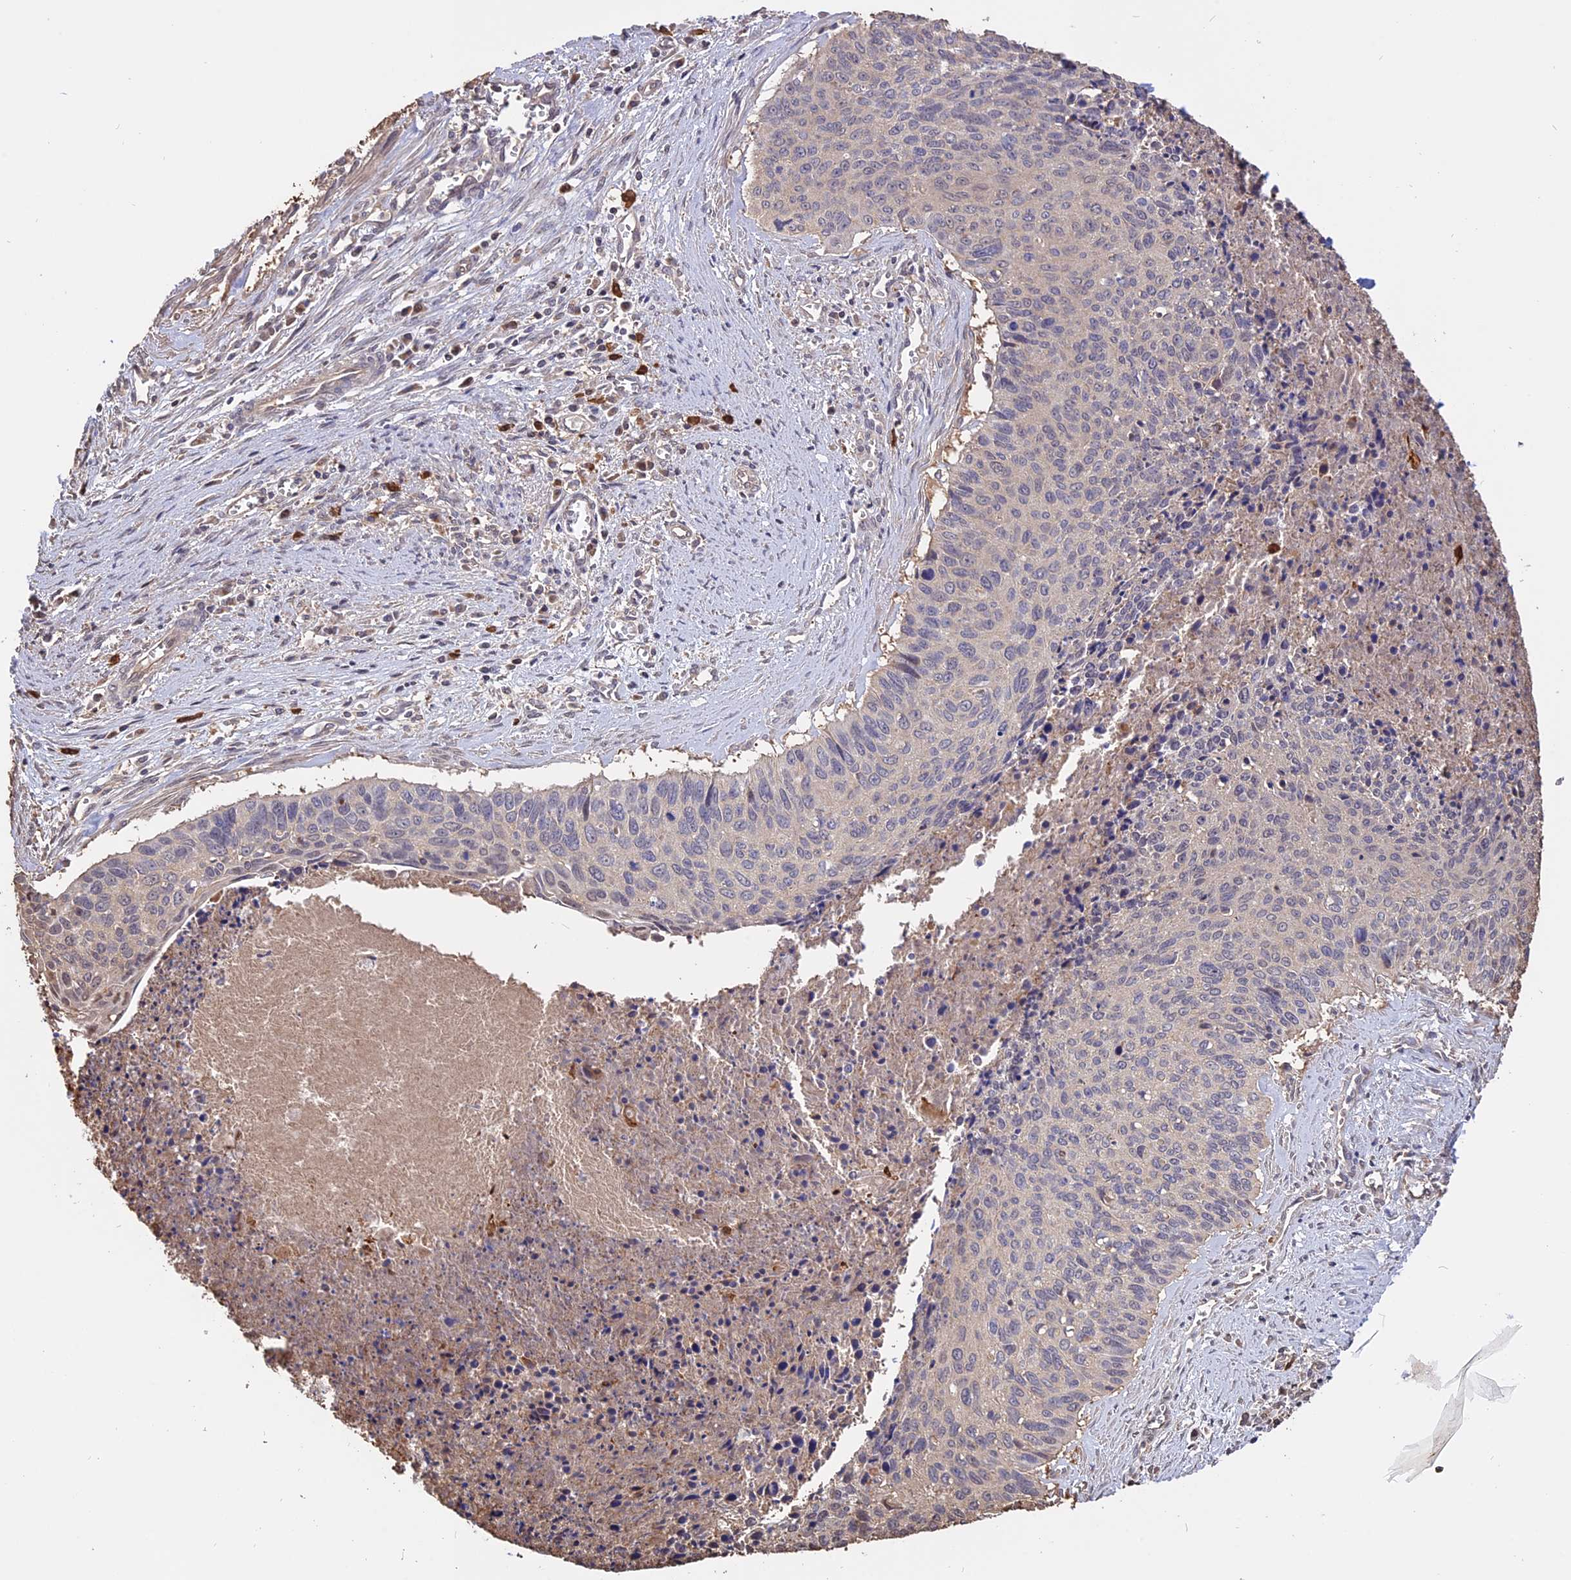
{"staining": {"intensity": "weak", "quantity": "25%-75%", "location": "cytoplasmic/membranous"}, "tissue": "cervical cancer", "cell_type": "Tumor cells", "image_type": "cancer", "snomed": [{"axis": "morphology", "description": "Squamous cell carcinoma, NOS"}, {"axis": "topography", "description": "Cervix"}], "caption": "A histopathology image of human squamous cell carcinoma (cervical) stained for a protein displays weak cytoplasmic/membranous brown staining in tumor cells.", "gene": "CARMIL2", "patient": {"sex": "female", "age": 55}}